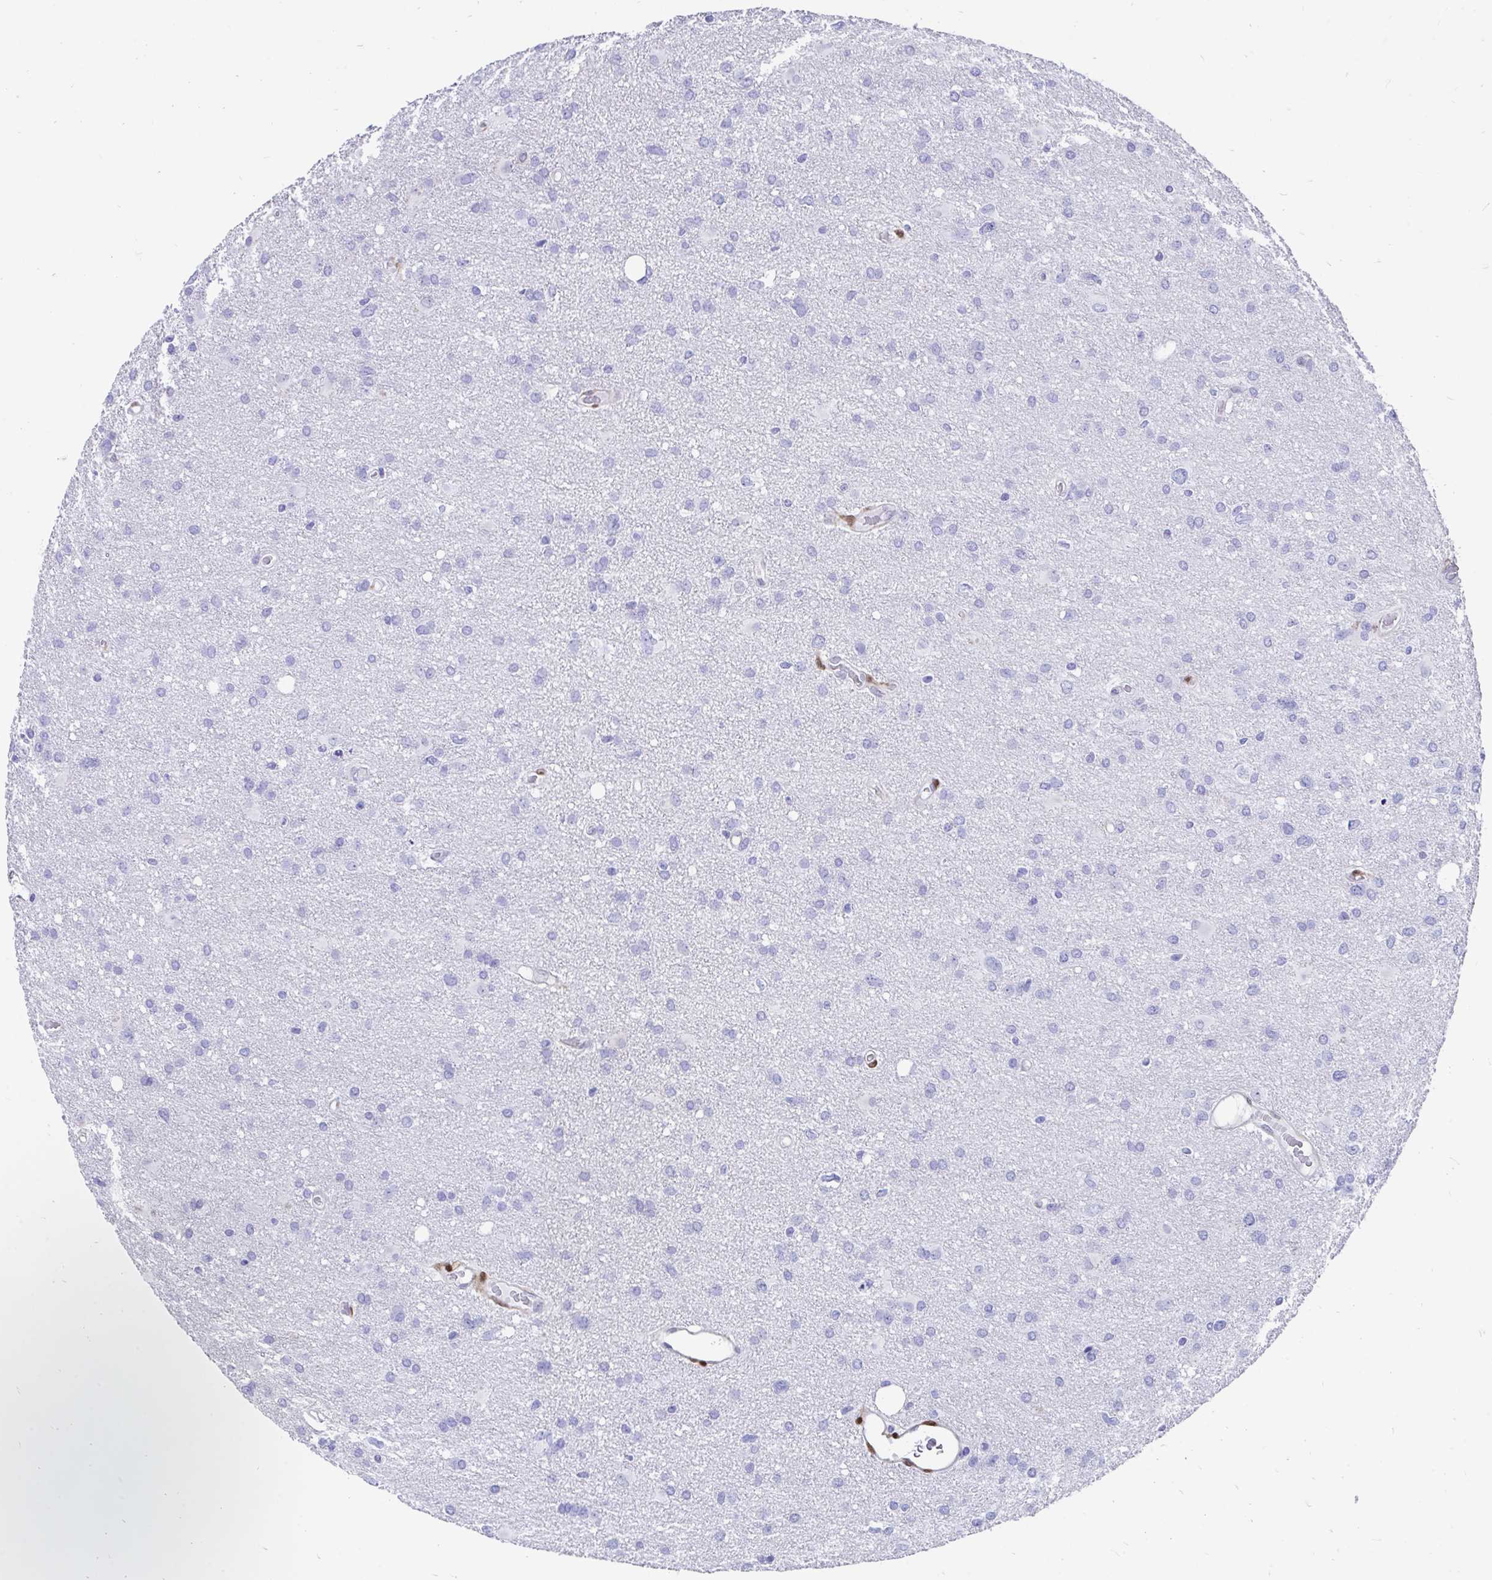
{"staining": {"intensity": "negative", "quantity": "none", "location": "none"}, "tissue": "glioma", "cell_type": "Tumor cells", "image_type": "cancer", "snomed": [{"axis": "morphology", "description": "Glioma, malignant, High grade"}, {"axis": "topography", "description": "Brain"}], "caption": "The immunohistochemistry histopathology image has no significant staining in tumor cells of high-grade glioma (malignant) tissue.", "gene": "RBPMS", "patient": {"sex": "male", "age": 53}}